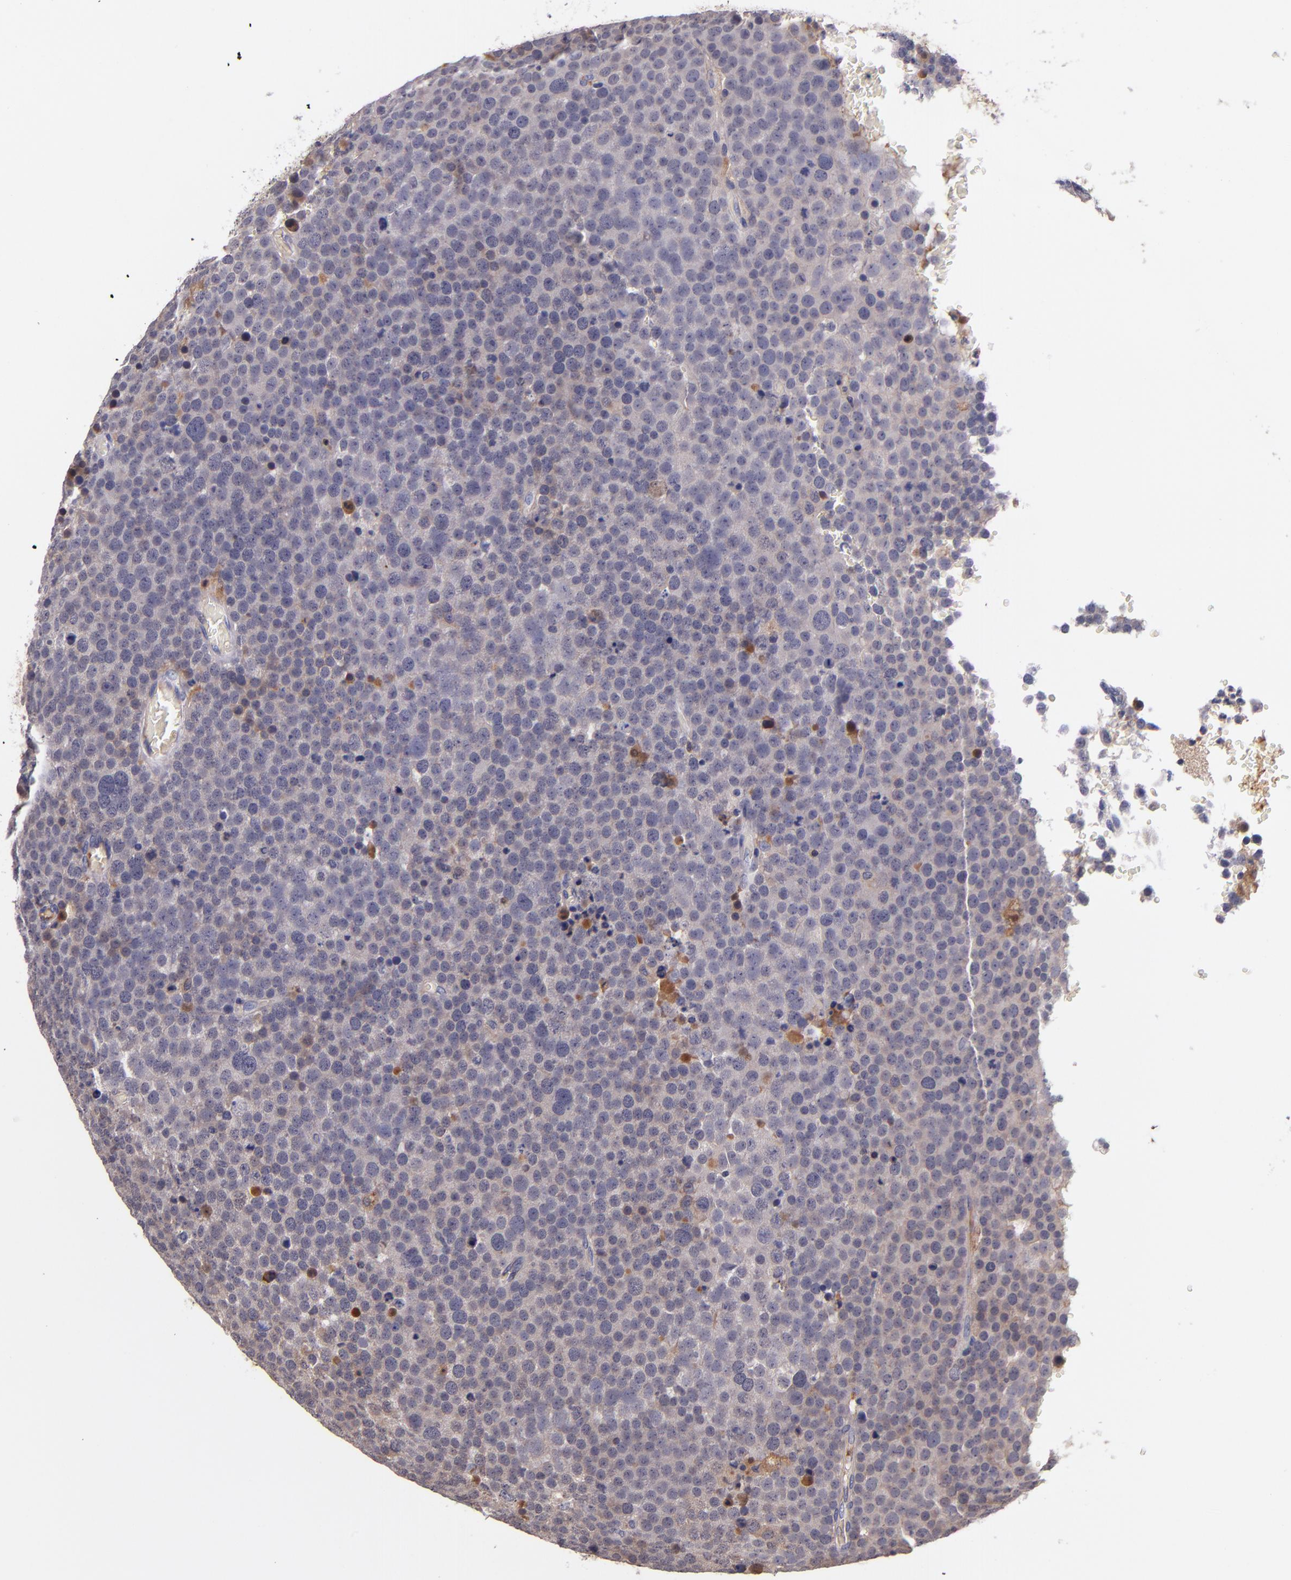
{"staining": {"intensity": "moderate", "quantity": "25%-75%", "location": "cytoplasmic/membranous"}, "tissue": "testis cancer", "cell_type": "Tumor cells", "image_type": "cancer", "snomed": [{"axis": "morphology", "description": "Seminoma, NOS"}, {"axis": "topography", "description": "Testis"}], "caption": "Immunohistochemistry (IHC) of human testis cancer (seminoma) demonstrates medium levels of moderate cytoplasmic/membranous expression in approximately 25%-75% of tumor cells.", "gene": "RBP4", "patient": {"sex": "male", "age": 71}}